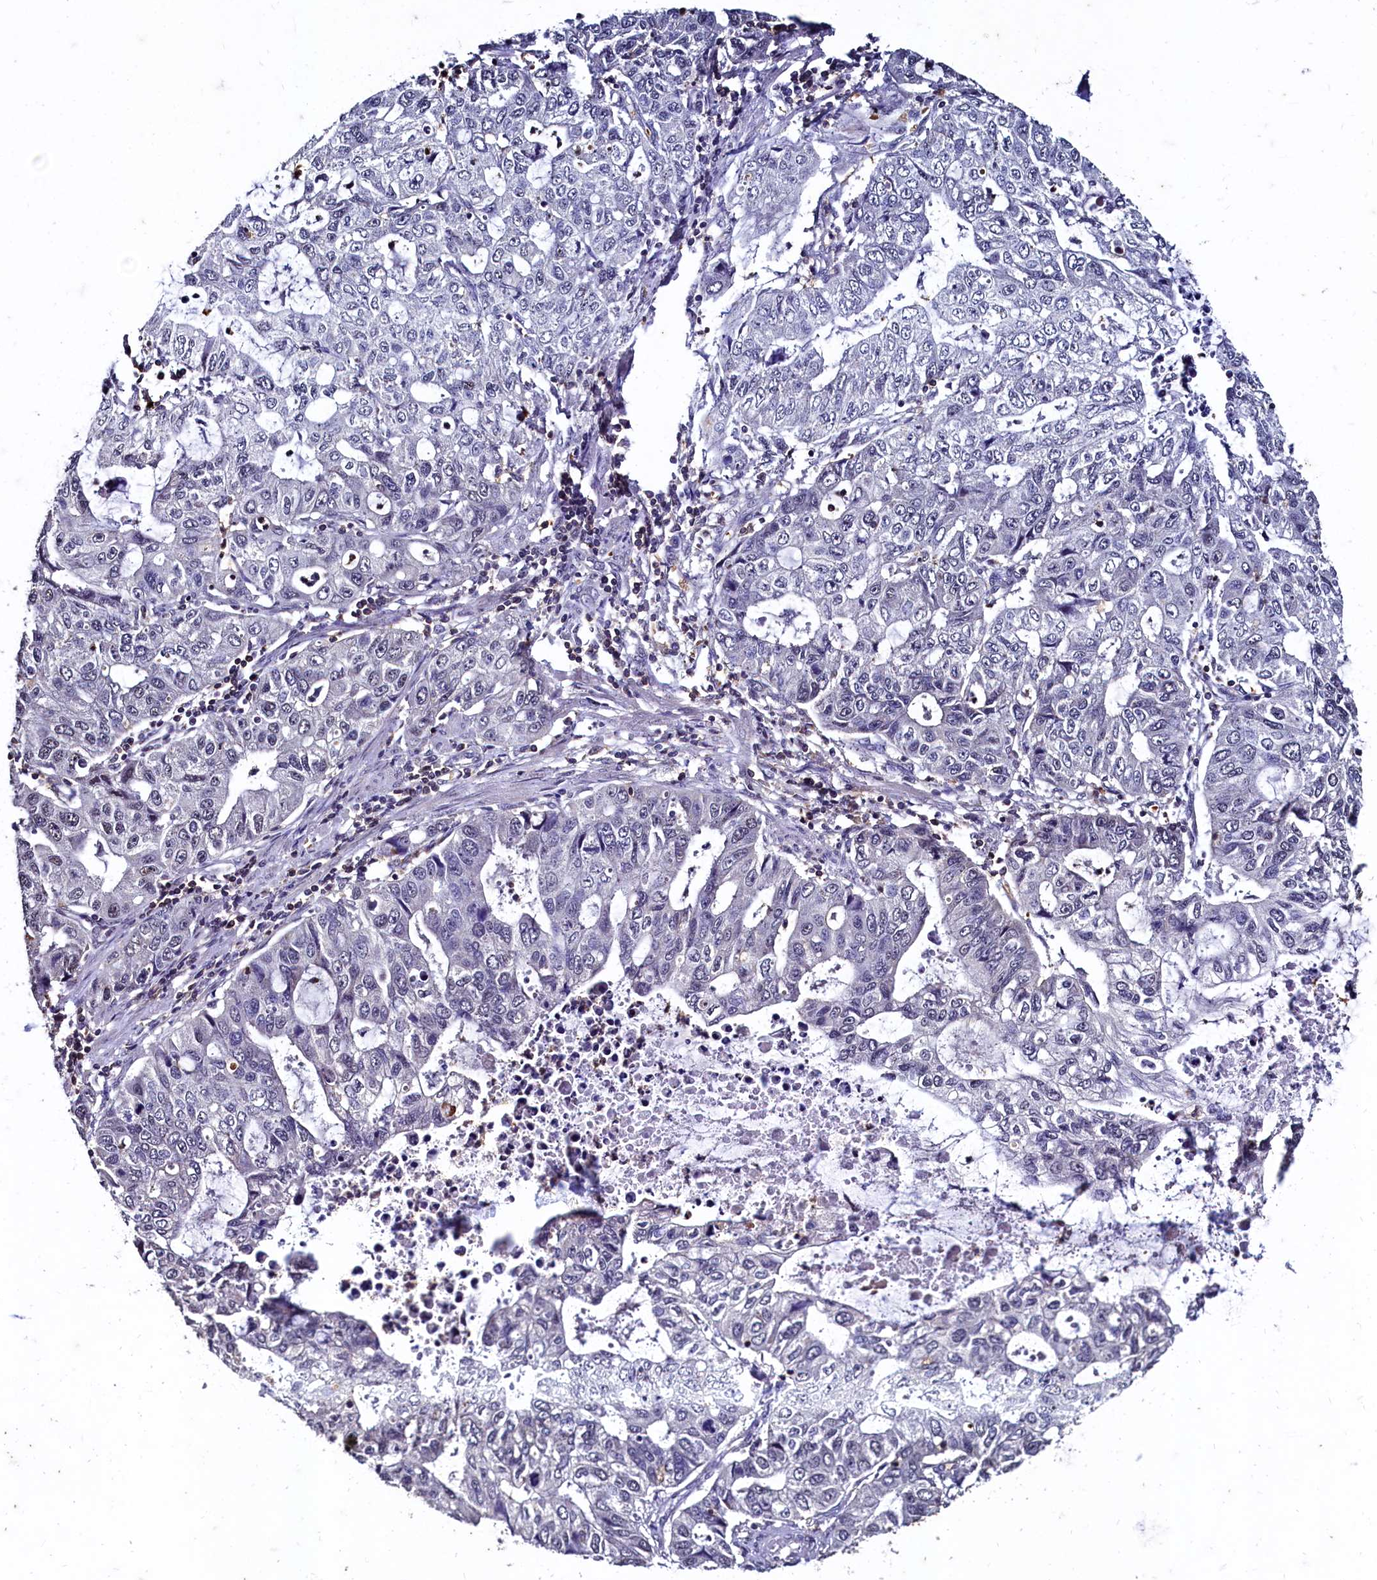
{"staining": {"intensity": "negative", "quantity": "none", "location": "none"}, "tissue": "stomach cancer", "cell_type": "Tumor cells", "image_type": "cancer", "snomed": [{"axis": "morphology", "description": "Adenocarcinoma, NOS"}, {"axis": "topography", "description": "Stomach, lower"}], "caption": "The photomicrograph exhibits no staining of tumor cells in adenocarcinoma (stomach).", "gene": "CSTPP1", "patient": {"sex": "female", "age": 43}}